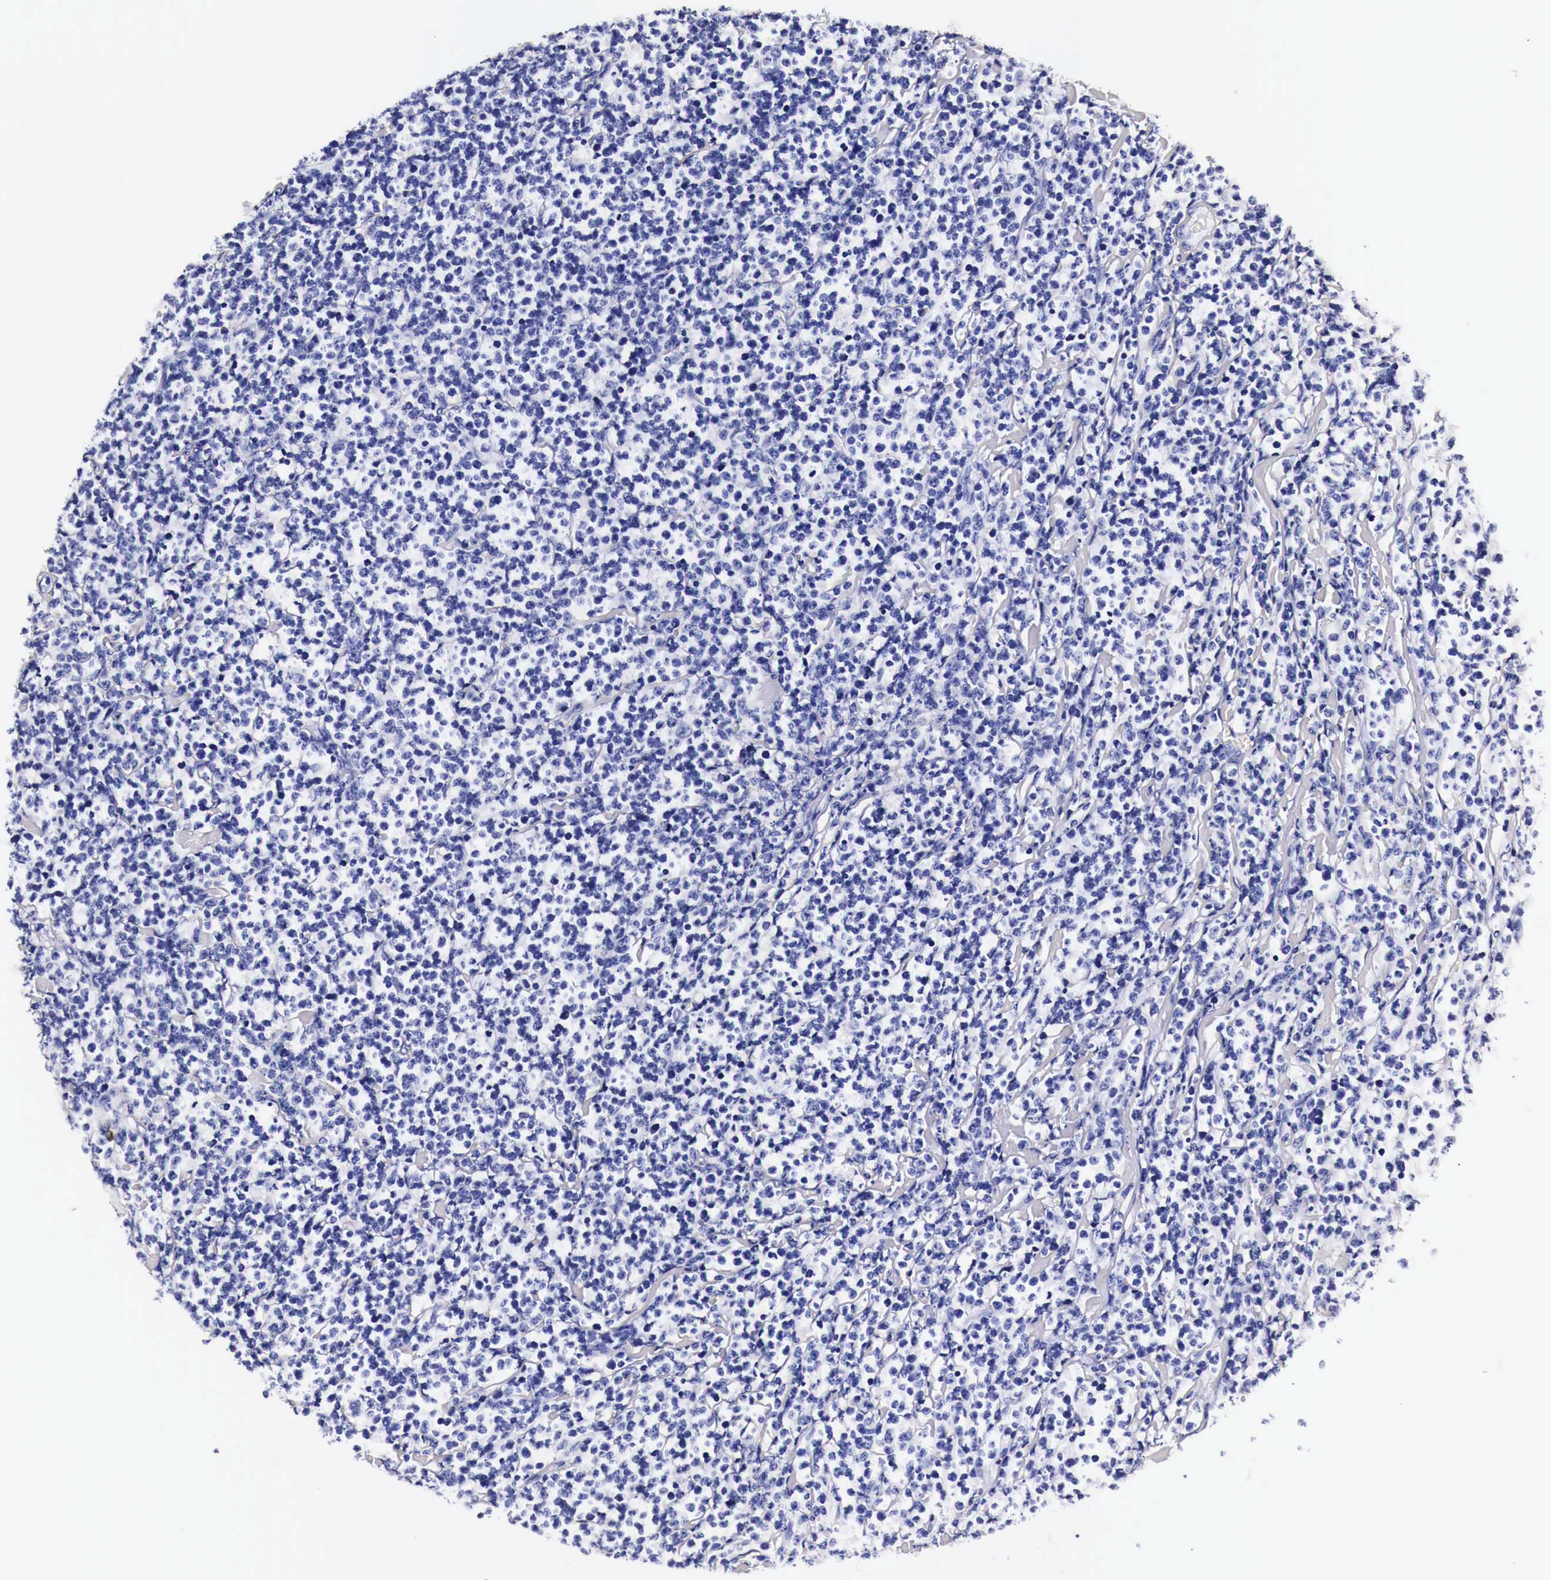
{"staining": {"intensity": "negative", "quantity": "none", "location": "none"}, "tissue": "lymphoma", "cell_type": "Tumor cells", "image_type": "cancer", "snomed": [{"axis": "morphology", "description": "Malignant lymphoma, non-Hodgkin's type, High grade"}, {"axis": "topography", "description": "Small intestine"}, {"axis": "topography", "description": "Colon"}], "caption": "Immunohistochemistry photomicrograph of human malignant lymphoma, non-Hodgkin's type (high-grade) stained for a protein (brown), which reveals no positivity in tumor cells.", "gene": "EGFR", "patient": {"sex": "male", "age": 8}}